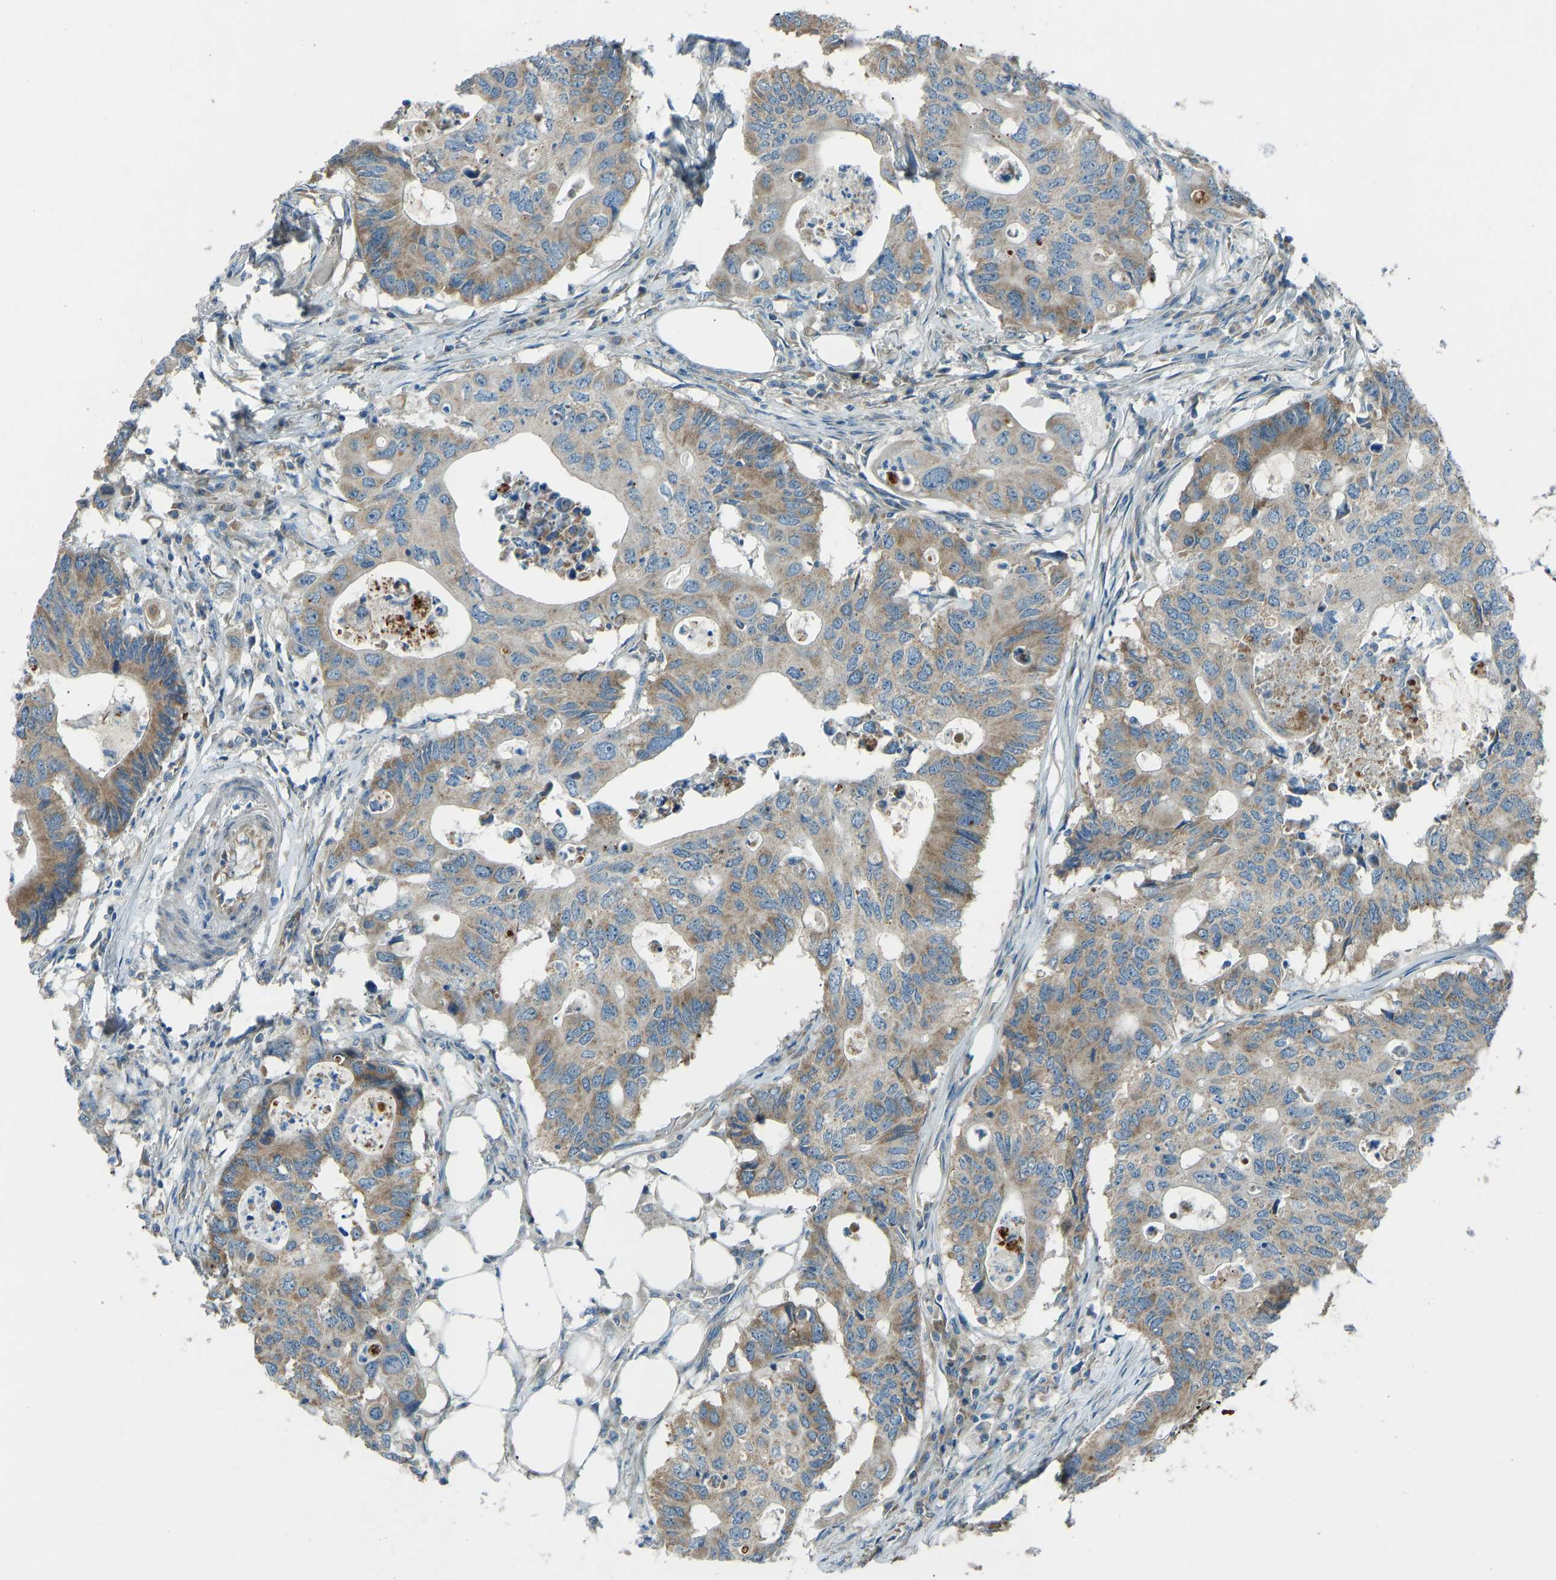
{"staining": {"intensity": "moderate", "quantity": ">75%", "location": "cytoplasmic/membranous"}, "tissue": "colorectal cancer", "cell_type": "Tumor cells", "image_type": "cancer", "snomed": [{"axis": "morphology", "description": "Adenocarcinoma, NOS"}, {"axis": "topography", "description": "Colon"}], "caption": "Immunohistochemistry (IHC) of human colorectal adenocarcinoma reveals medium levels of moderate cytoplasmic/membranous positivity in approximately >75% of tumor cells. (DAB (3,3'-diaminobenzidine) = brown stain, brightfield microscopy at high magnification).", "gene": "STAU2", "patient": {"sex": "male", "age": 71}}